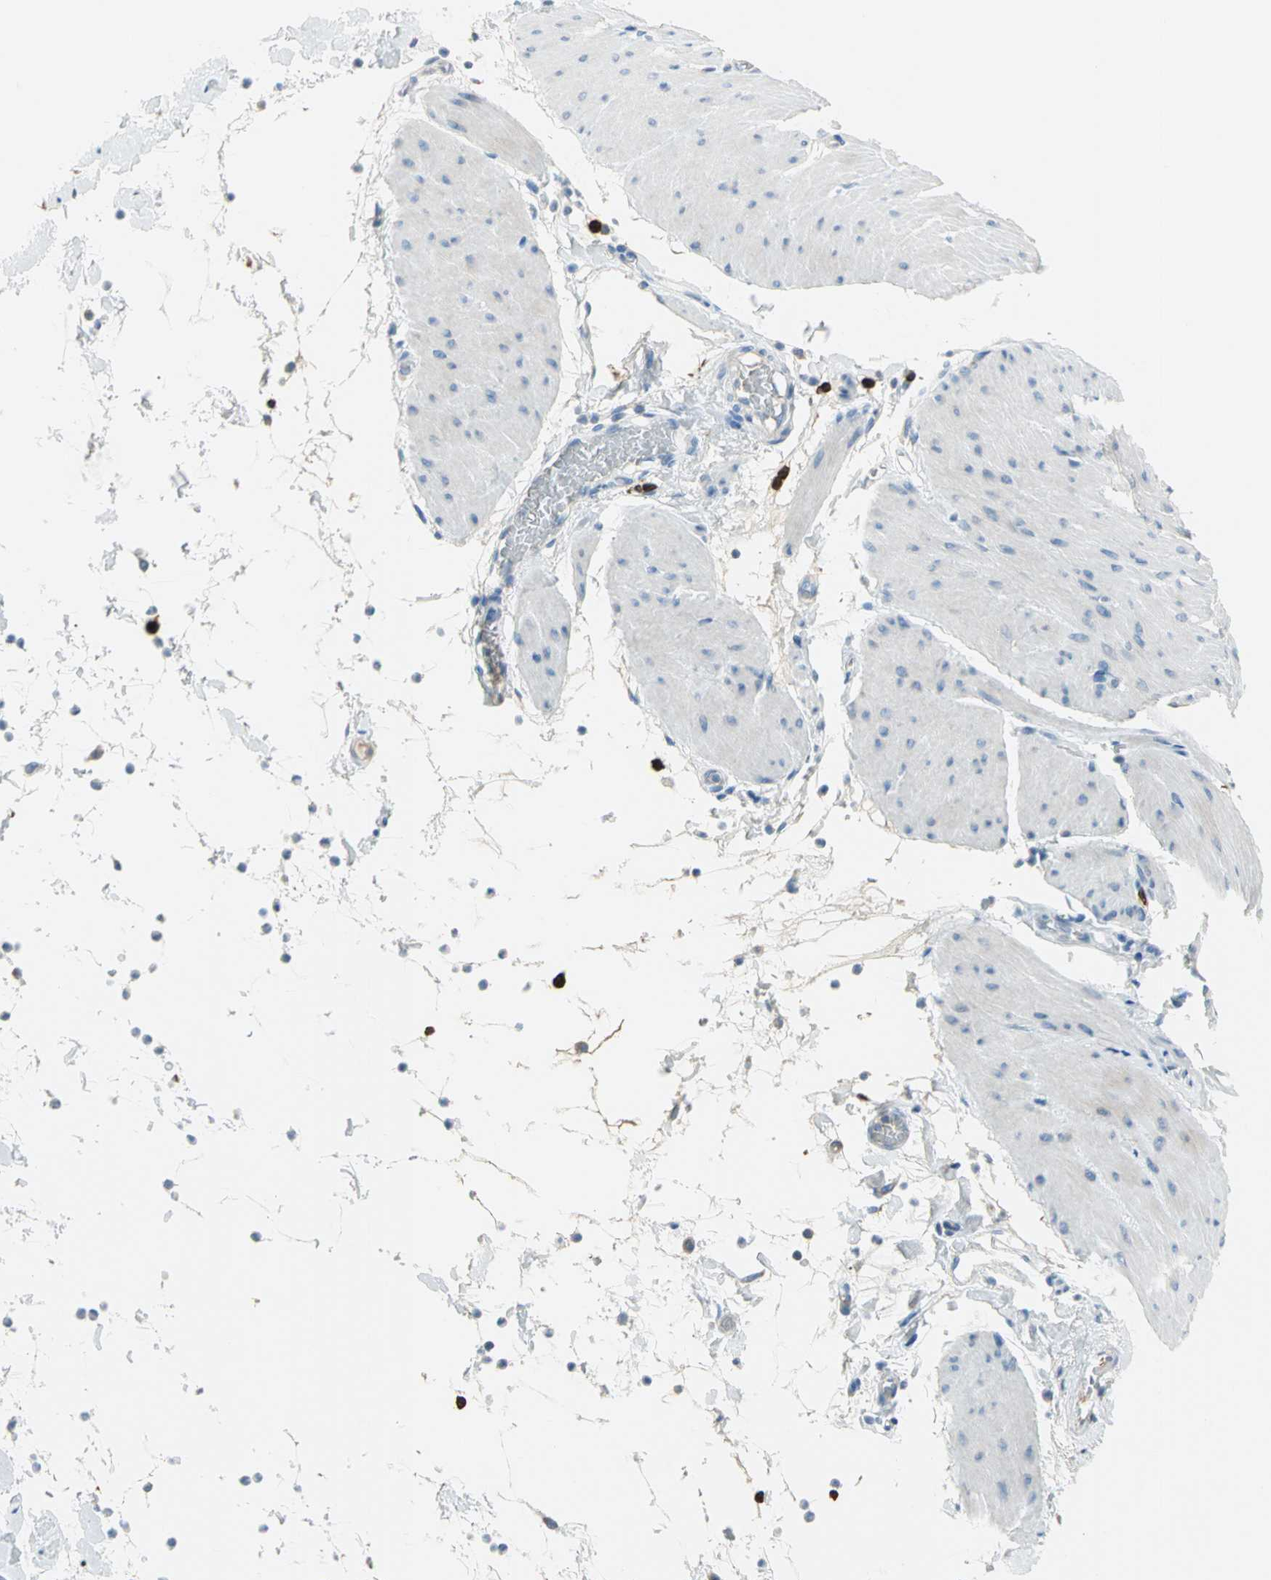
{"staining": {"intensity": "negative", "quantity": "none", "location": "none"}, "tissue": "smooth muscle", "cell_type": "Smooth muscle cells", "image_type": "normal", "snomed": [{"axis": "morphology", "description": "Normal tissue, NOS"}, {"axis": "topography", "description": "Smooth muscle"}, {"axis": "topography", "description": "Colon"}], "caption": "Immunohistochemical staining of benign human smooth muscle displays no significant positivity in smooth muscle cells. (DAB immunohistochemistry with hematoxylin counter stain).", "gene": "ALOX15", "patient": {"sex": "male", "age": 67}}